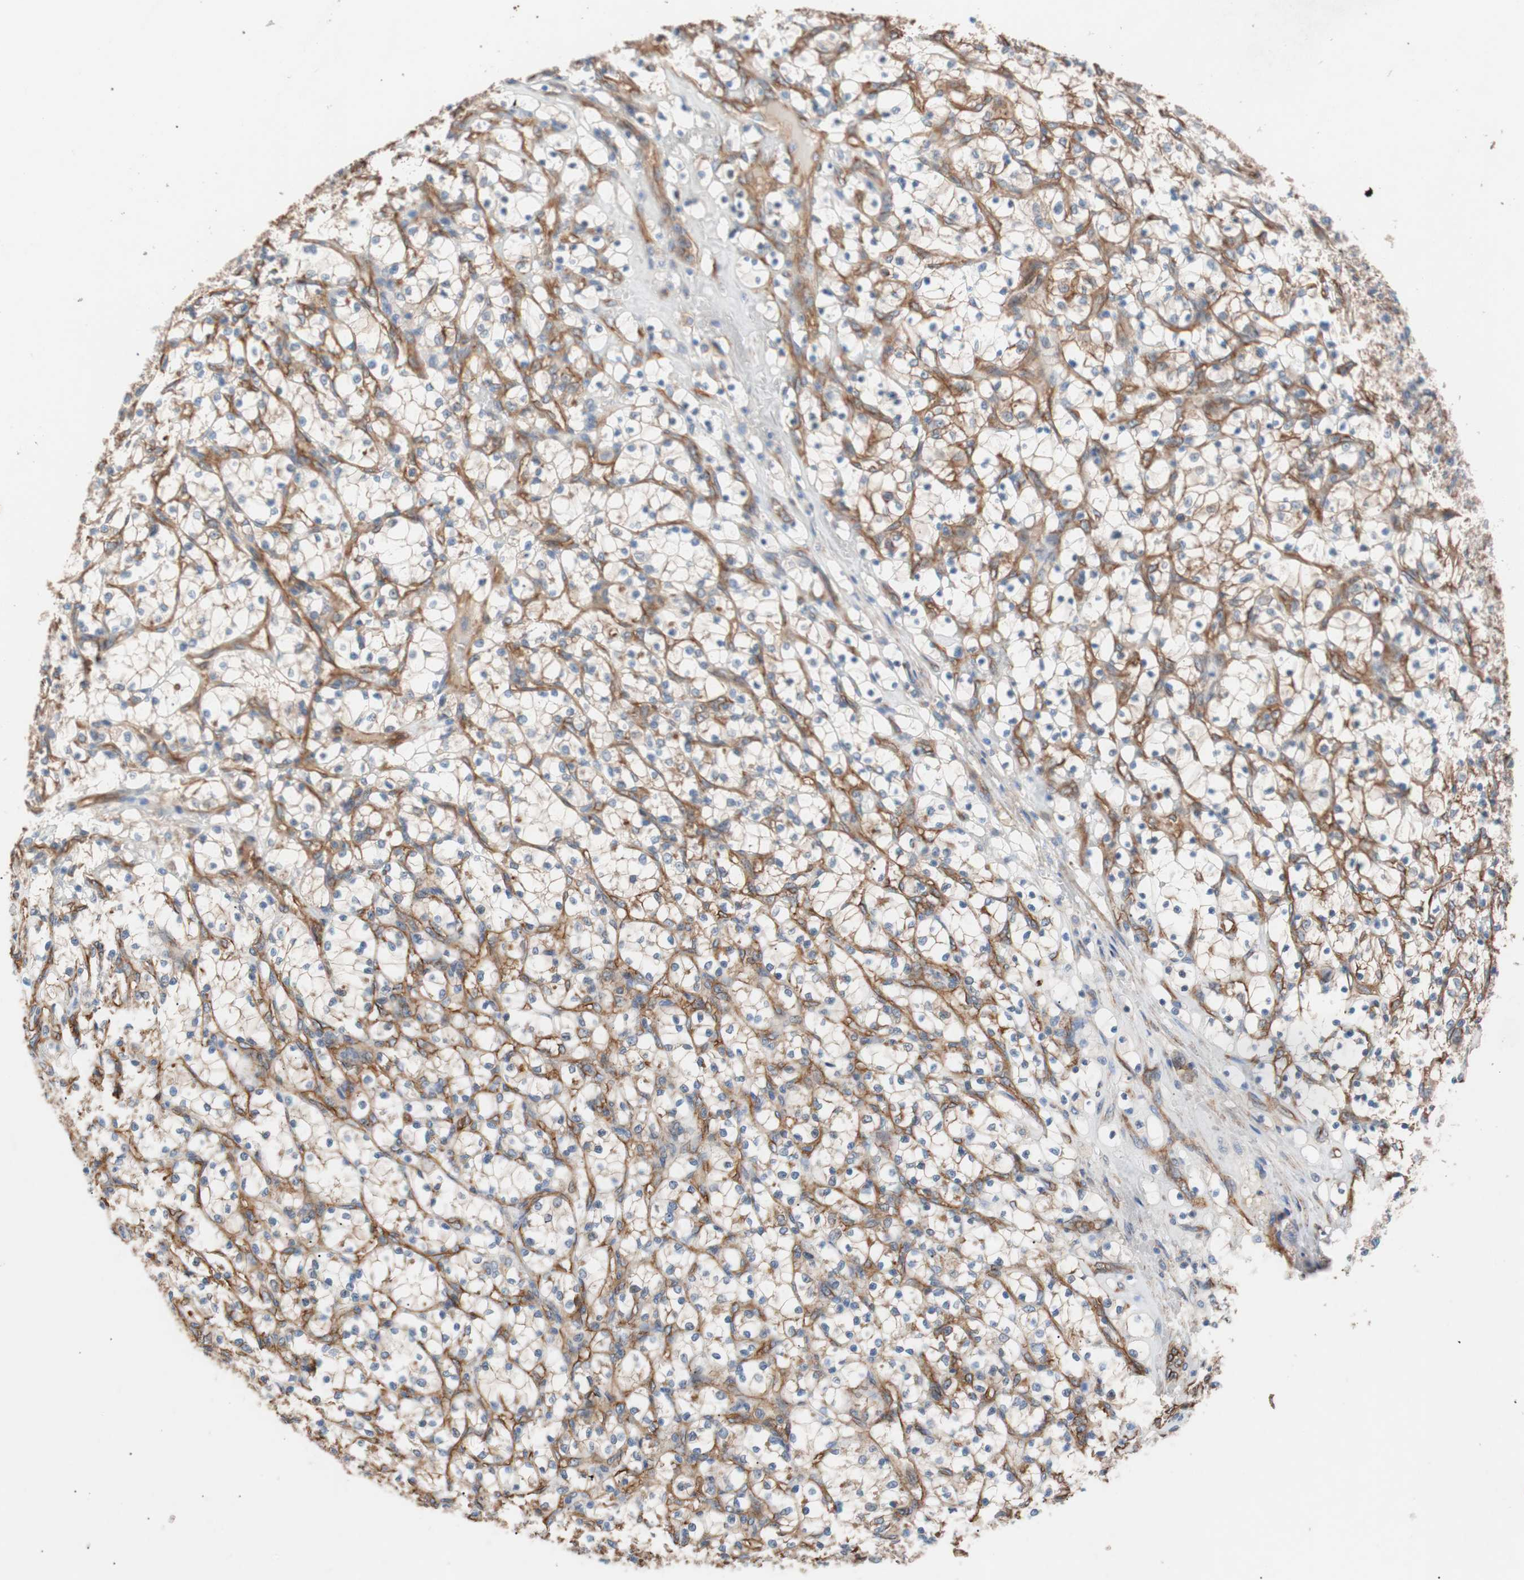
{"staining": {"intensity": "negative", "quantity": "none", "location": "none"}, "tissue": "renal cancer", "cell_type": "Tumor cells", "image_type": "cancer", "snomed": [{"axis": "morphology", "description": "Adenocarcinoma, NOS"}, {"axis": "topography", "description": "Kidney"}], "caption": "This is a micrograph of immunohistochemistry staining of renal adenocarcinoma, which shows no positivity in tumor cells. The staining was performed using DAB to visualize the protein expression in brown, while the nuclei were stained in blue with hematoxylin (Magnification: 20x).", "gene": "SPINT1", "patient": {"sex": "female", "age": 69}}